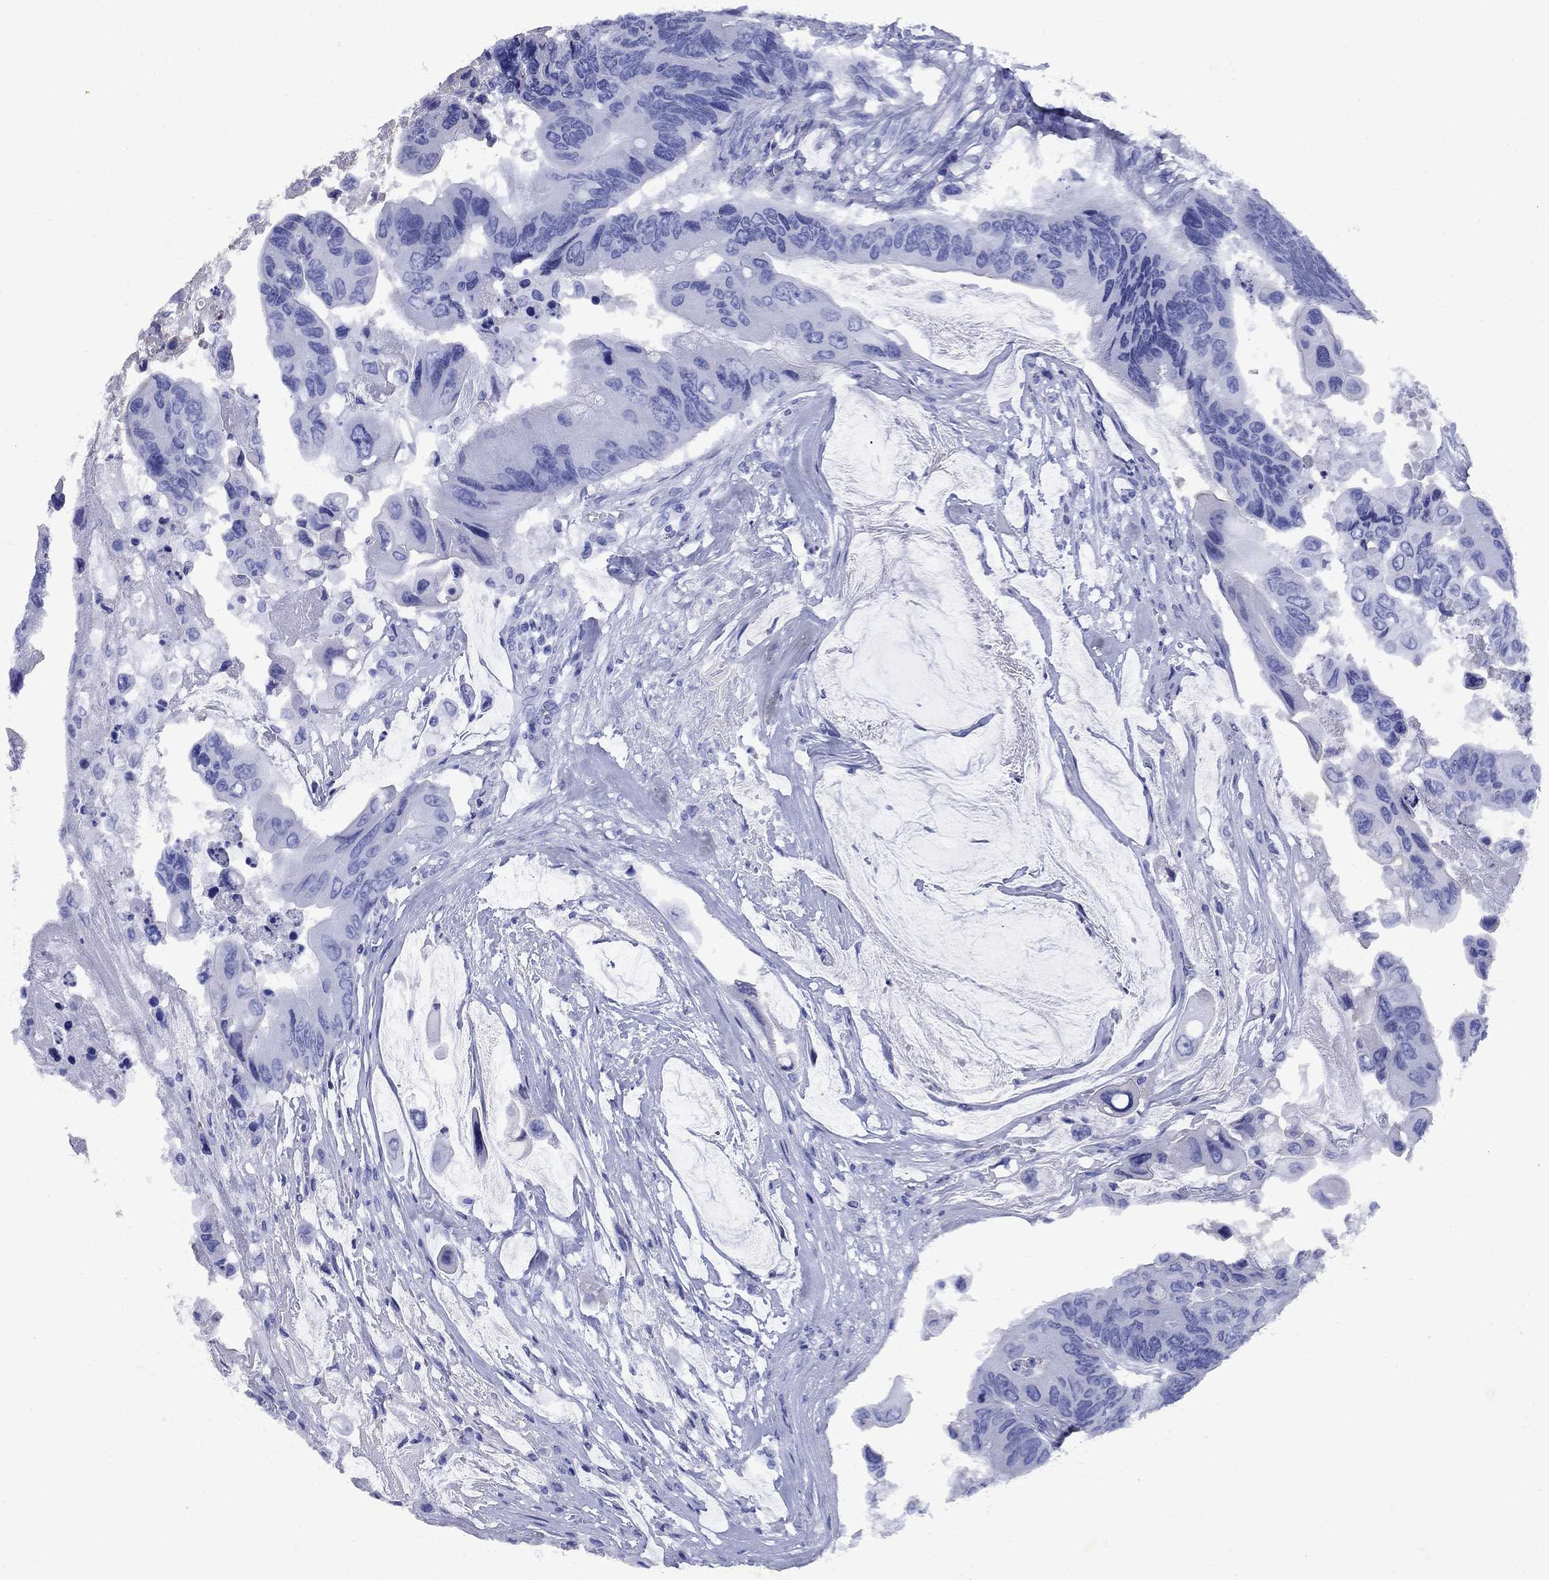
{"staining": {"intensity": "negative", "quantity": "none", "location": "none"}, "tissue": "colorectal cancer", "cell_type": "Tumor cells", "image_type": "cancer", "snomed": [{"axis": "morphology", "description": "Adenocarcinoma, NOS"}, {"axis": "topography", "description": "Rectum"}], "caption": "The histopathology image shows no staining of tumor cells in colorectal cancer. The staining is performed using DAB (3,3'-diaminobenzidine) brown chromogen with nuclei counter-stained in using hematoxylin.", "gene": "CD1A", "patient": {"sex": "male", "age": 63}}